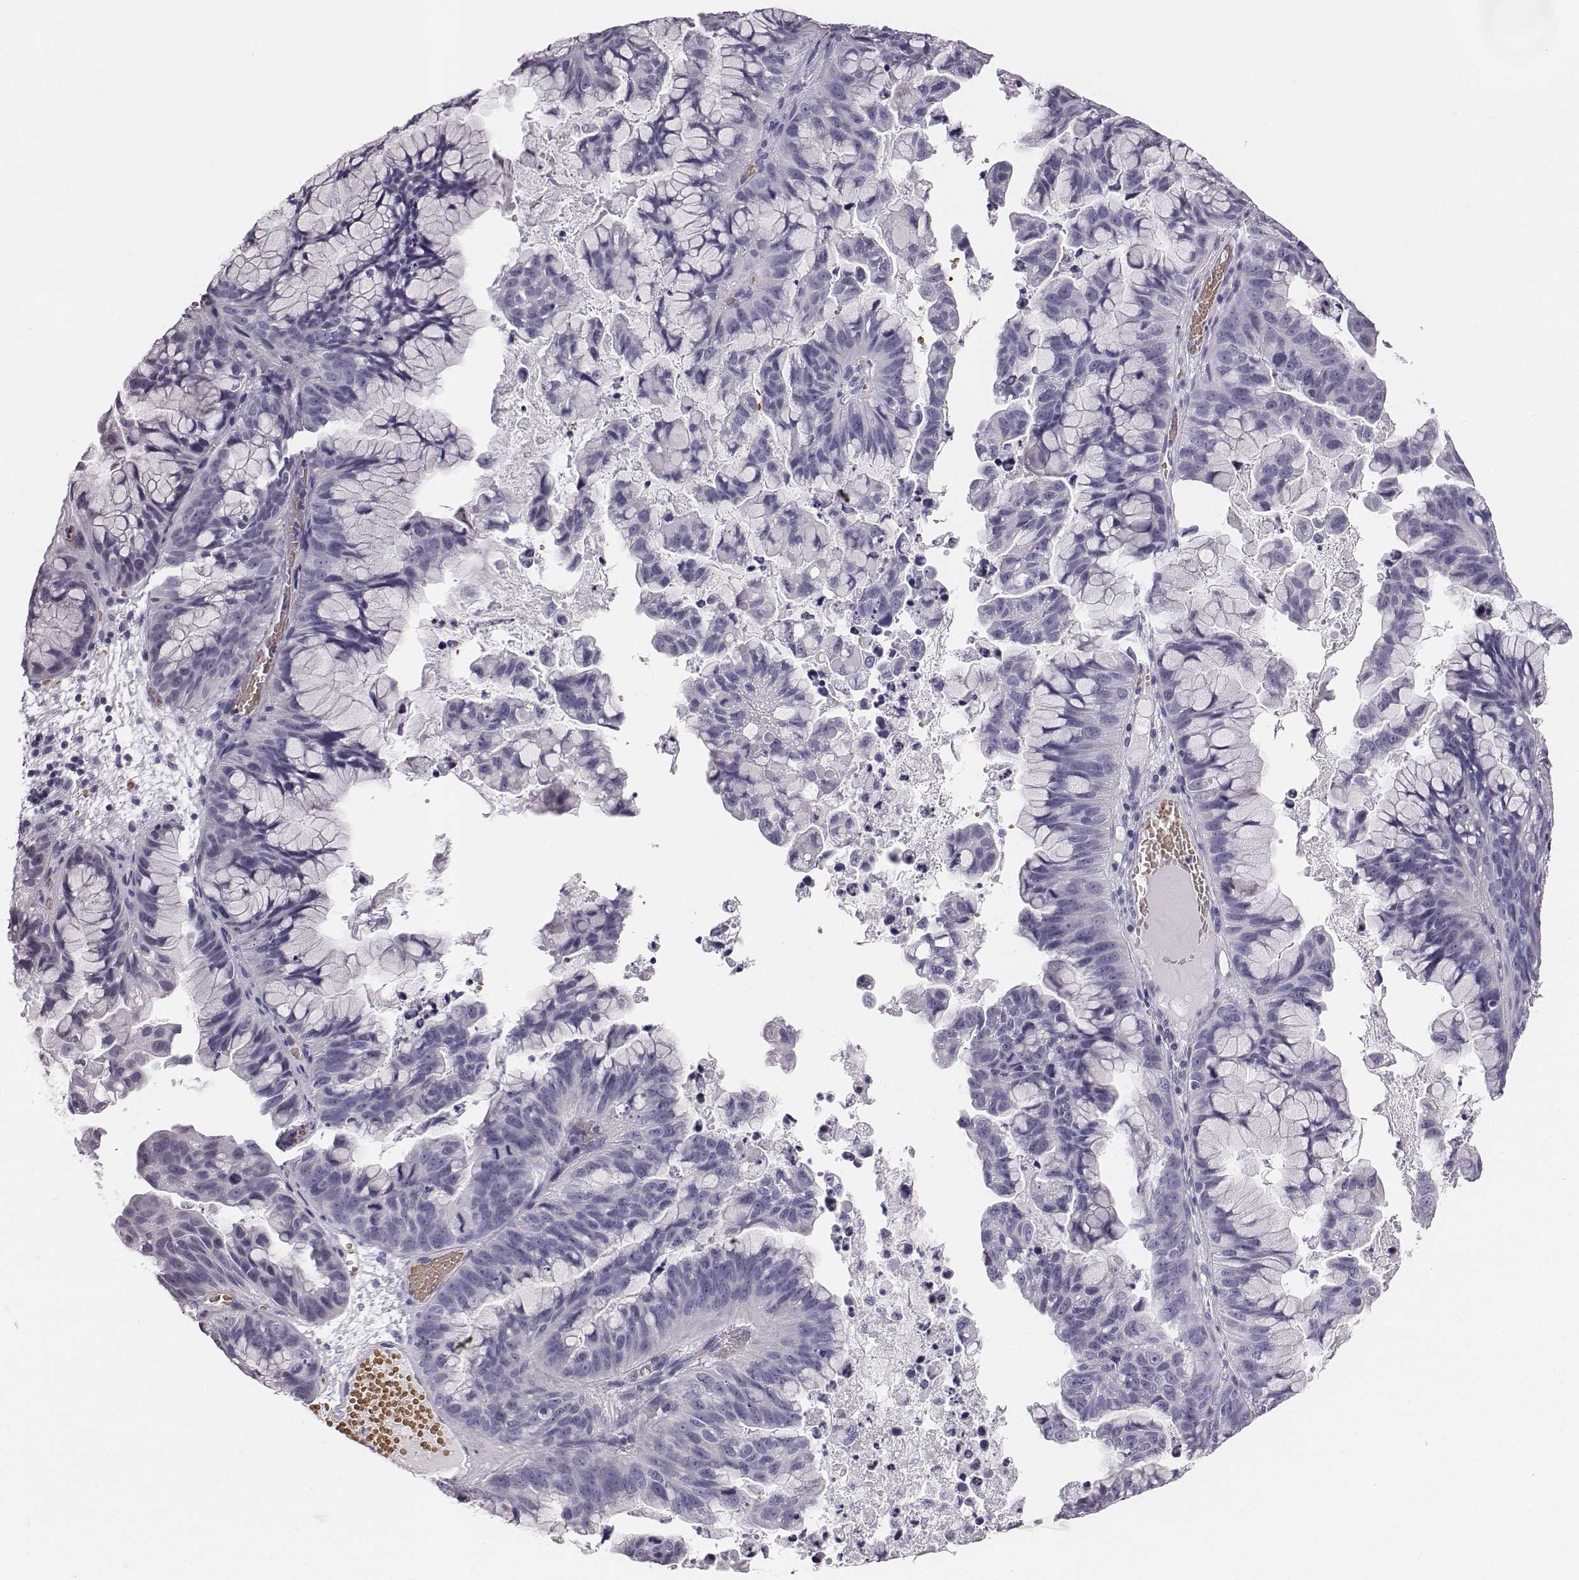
{"staining": {"intensity": "negative", "quantity": "none", "location": "none"}, "tissue": "ovarian cancer", "cell_type": "Tumor cells", "image_type": "cancer", "snomed": [{"axis": "morphology", "description": "Cystadenocarcinoma, mucinous, NOS"}, {"axis": "topography", "description": "Ovary"}], "caption": "Immunohistochemistry of human ovarian mucinous cystadenocarcinoma shows no staining in tumor cells.", "gene": "HBZ", "patient": {"sex": "female", "age": 76}}